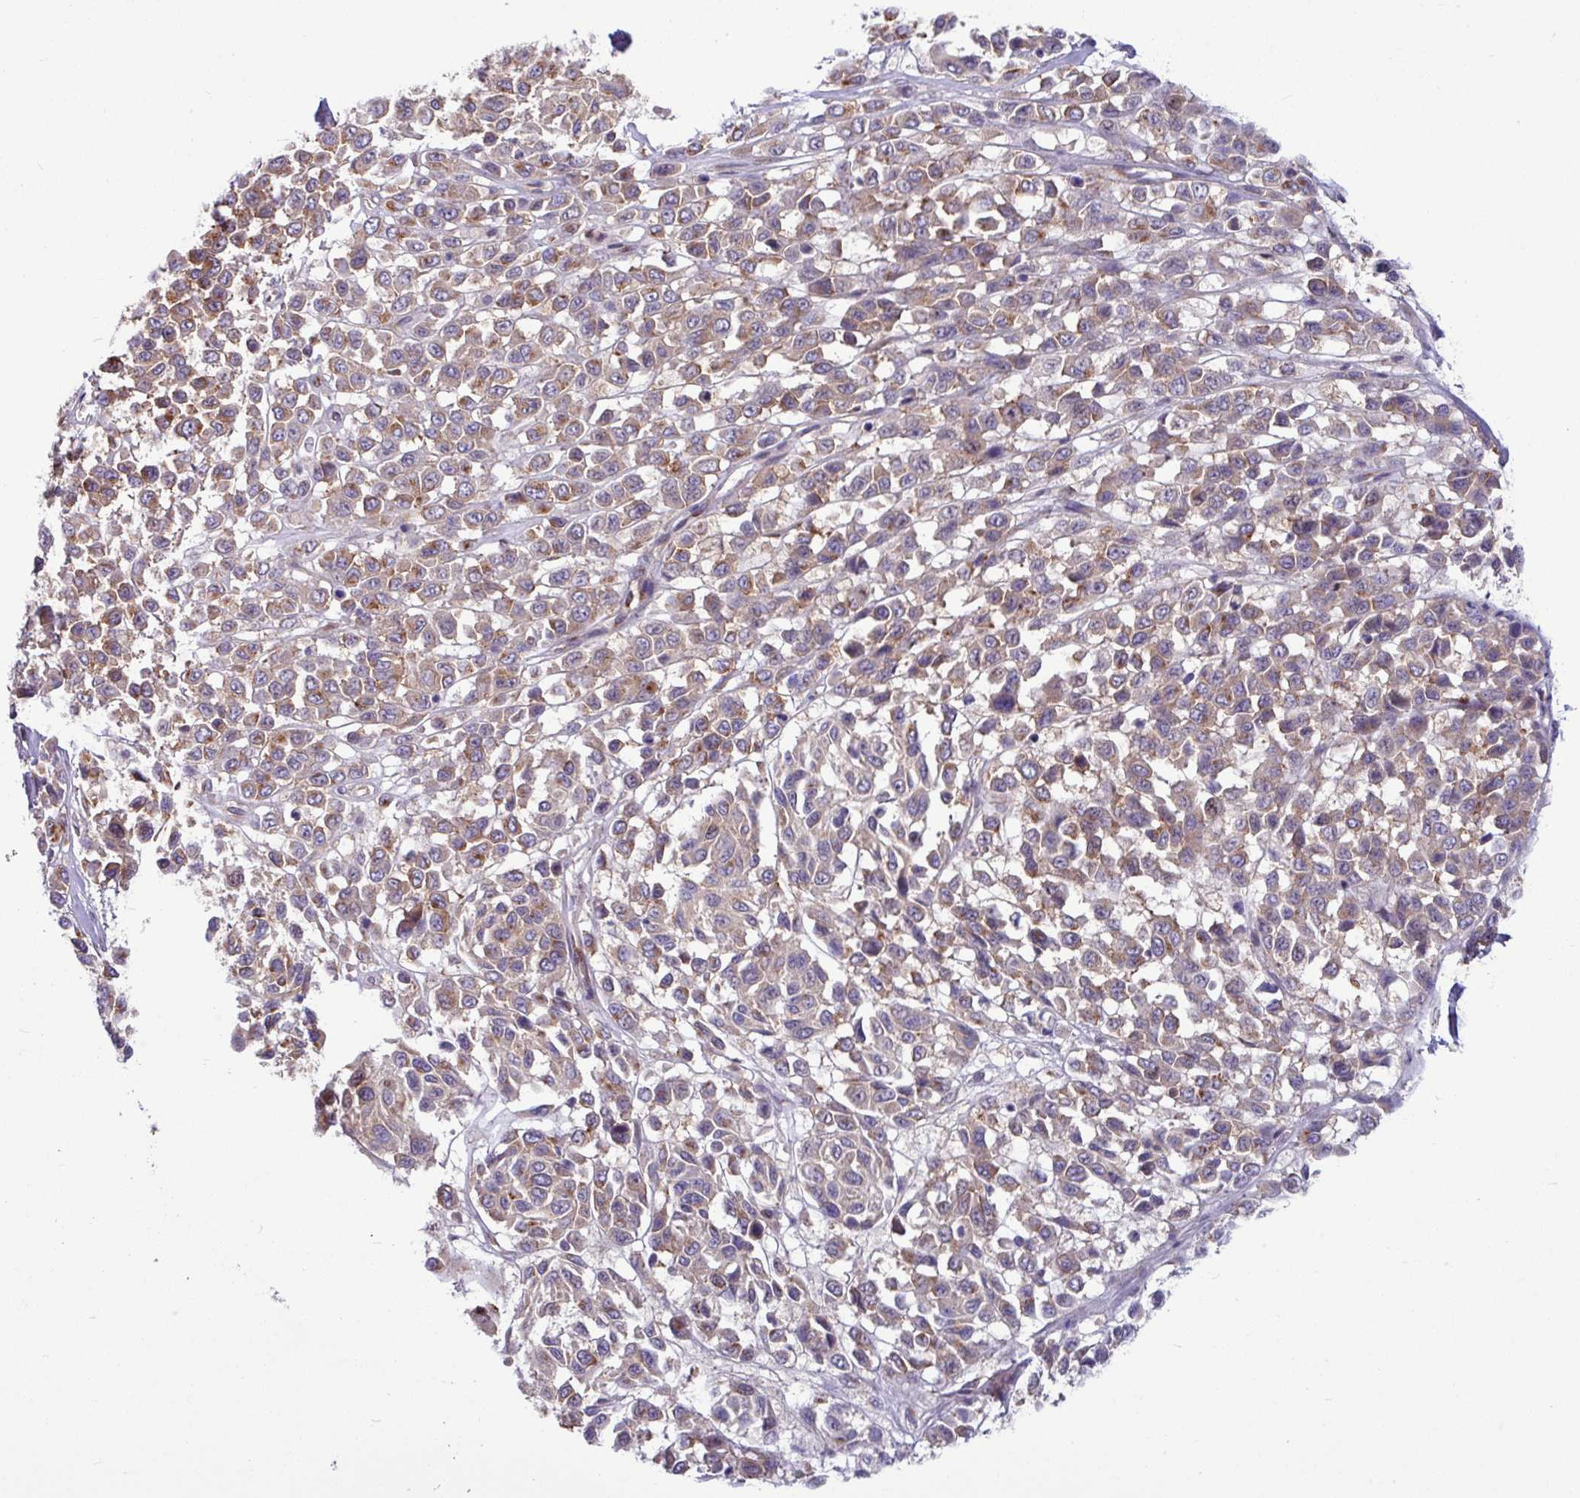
{"staining": {"intensity": "moderate", "quantity": ">75%", "location": "cytoplasmic/membranous"}, "tissue": "melanoma", "cell_type": "Tumor cells", "image_type": "cancer", "snomed": [{"axis": "morphology", "description": "Malignant melanoma, NOS"}, {"axis": "topography", "description": "Skin"}], "caption": "Human melanoma stained with a protein marker displays moderate staining in tumor cells.", "gene": "LSM12", "patient": {"sex": "female", "age": 66}}